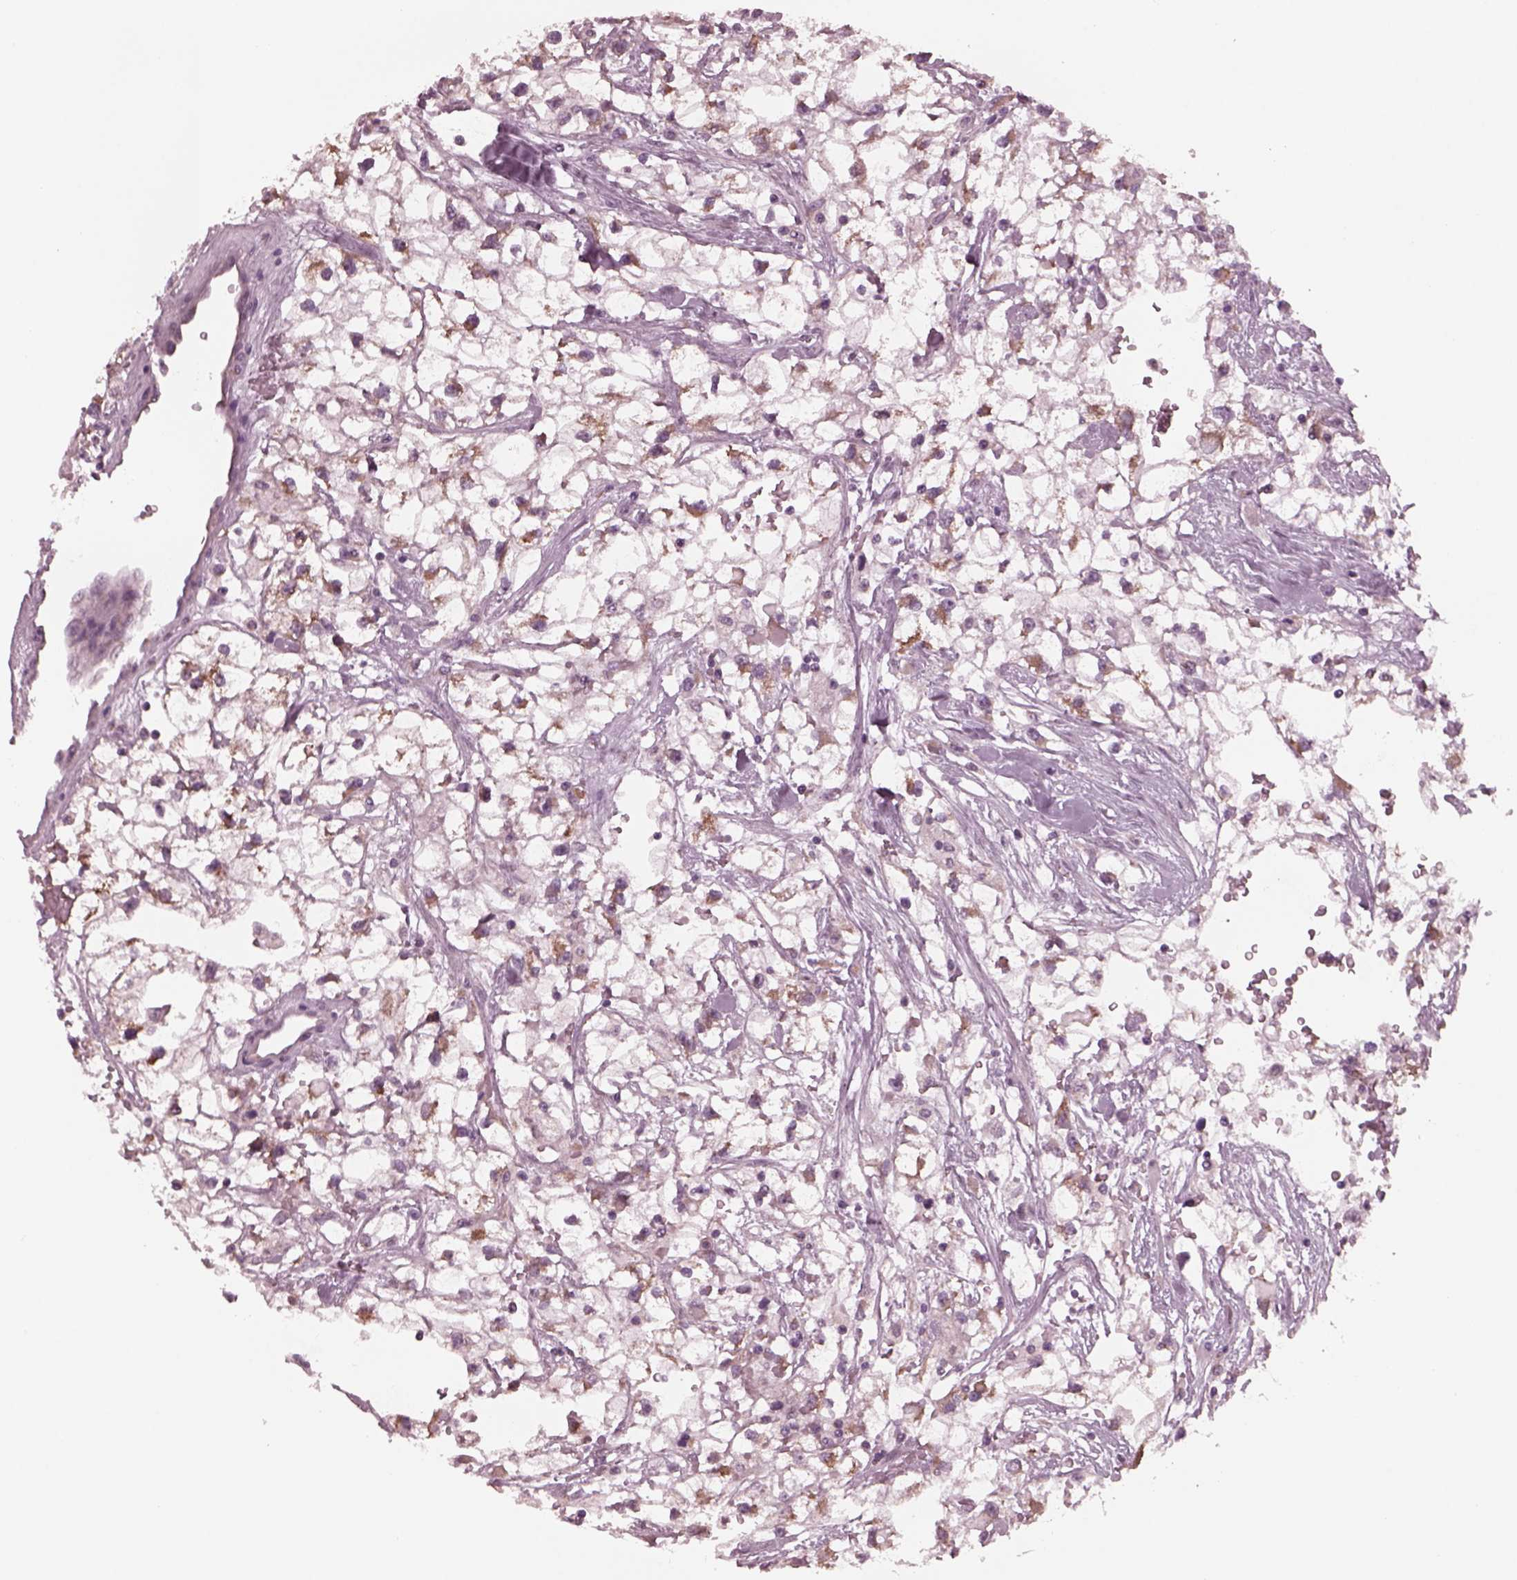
{"staining": {"intensity": "moderate", "quantity": "25%-75%", "location": "cytoplasmic/membranous"}, "tissue": "renal cancer", "cell_type": "Tumor cells", "image_type": "cancer", "snomed": [{"axis": "morphology", "description": "Adenocarcinoma, NOS"}, {"axis": "topography", "description": "Kidney"}], "caption": "This photomicrograph shows immunohistochemistry (IHC) staining of human renal adenocarcinoma, with medium moderate cytoplasmic/membranous positivity in about 25%-75% of tumor cells.", "gene": "CELSR3", "patient": {"sex": "male", "age": 59}}